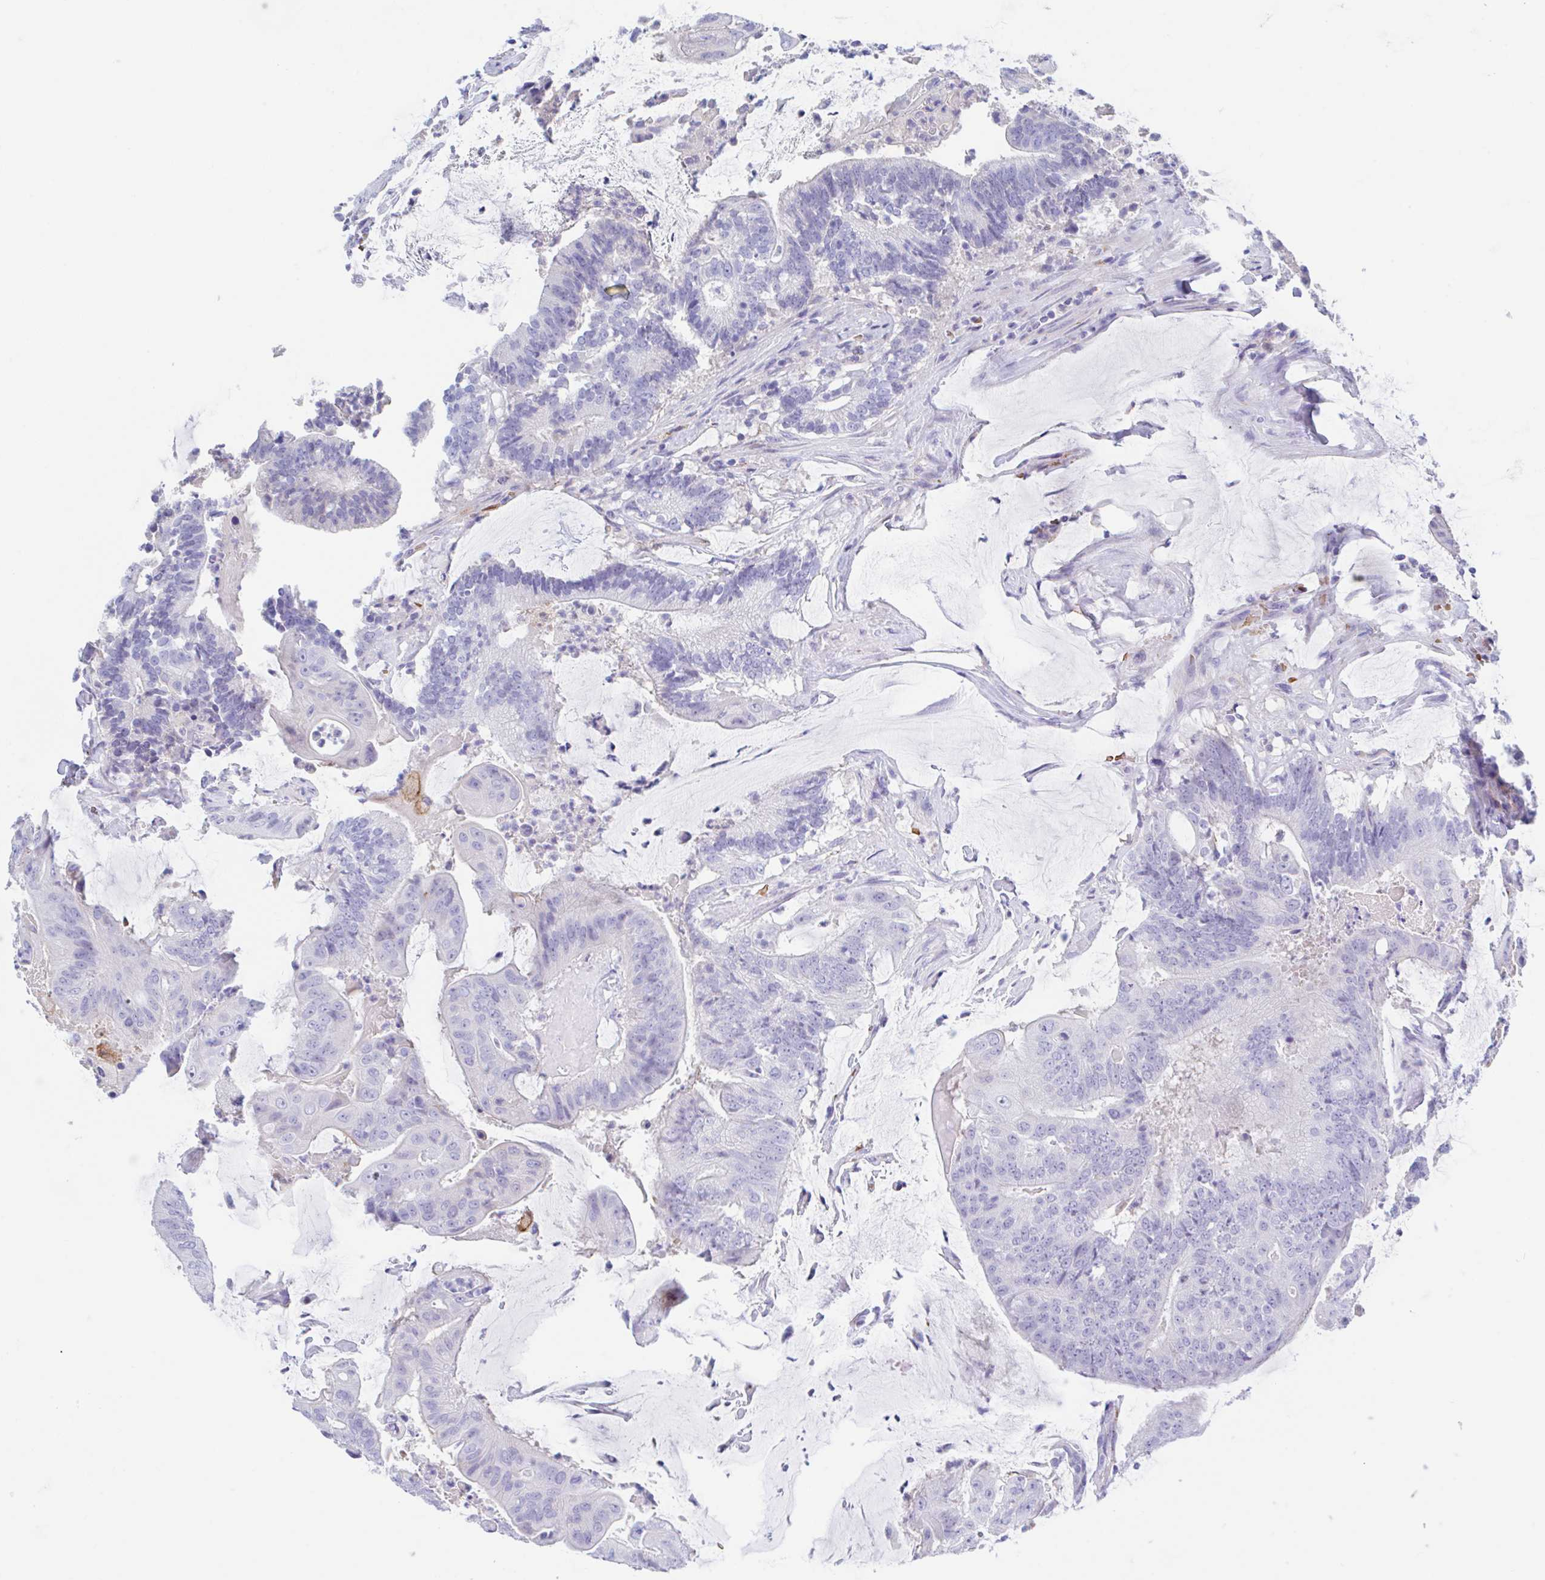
{"staining": {"intensity": "negative", "quantity": "none", "location": "none"}, "tissue": "colorectal cancer", "cell_type": "Tumor cells", "image_type": "cancer", "snomed": [{"axis": "morphology", "description": "Adenocarcinoma, NOS"}, {"axis": "topography", "description": "Colon"}], "caption": "Protein analysis of colorectal cancer reveals no significant staining in tumor cells.", "gene": "ANKRD9", "patient": {"sex": "female", "age": 43}}